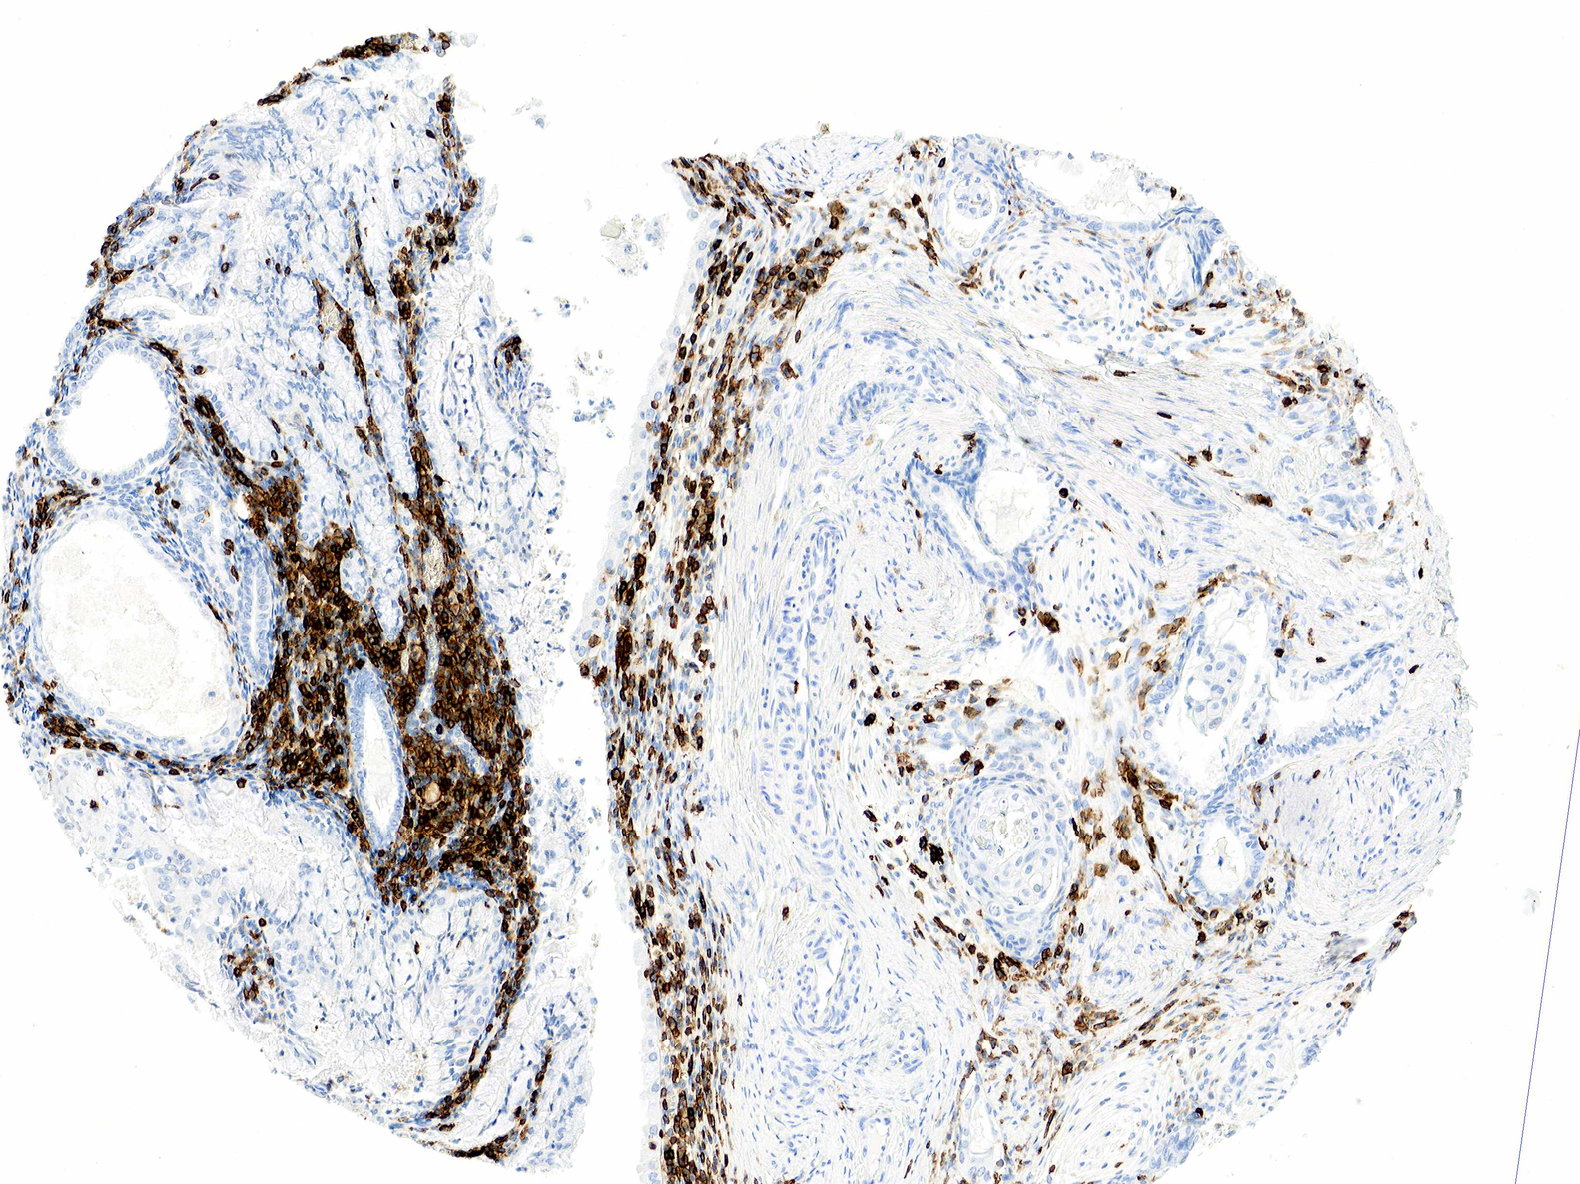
{"staining": {"intensity": "negative", "quantity": "none", "location": "none"}, "tissue": "endometrial cancer", "cell_type": "Tumor cells", "image_type": "cancer", "snomed": [{"axis": "morphology", "description": "Adenocarcinoma, NOS"}, {"axis": "topography", "description": "Endometrium"}], "caption": "The photomicrograph displays no significant staining in tumor cells of adenocarcinoma (endometrial).", "gene": "PTPRC", "patient": {"sex": "female", "age": 79}}